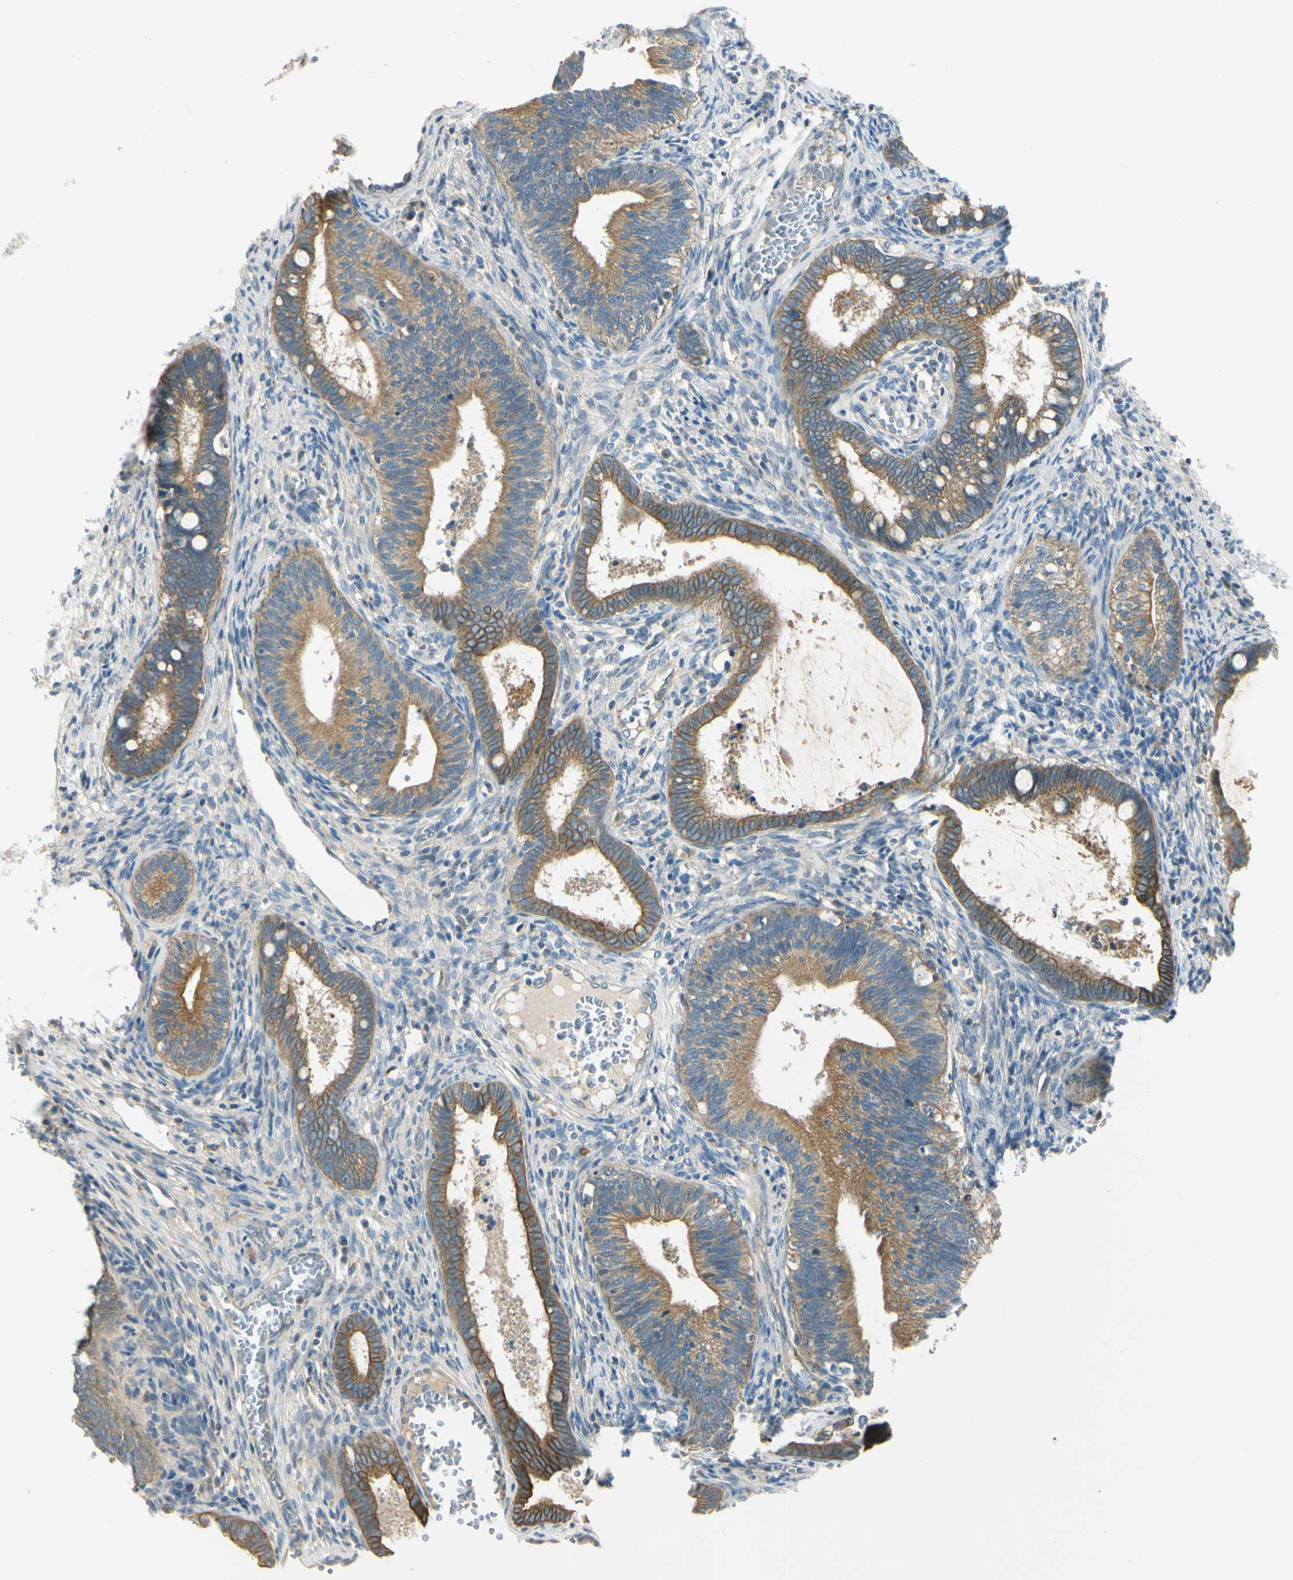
{"staining": {"intensity": "moderate", "quantity": ">75%", "location": "cytoplasmic/membranous"}, "tissue": "cervical cancer", "cell_type": "Tumor cells", "image_type": "cancer", "snomed": [{"axis": "morphology", "description": "Adenocarcinoma, NOS"}, {"axis": "topography", "description": "Cervix"}], "caption": "Cervical cancer stained with a brown dye demonstrates moderate cytoplasmic/membranous positive expression in approximately >75% of tumor cells.", "gene": "LAMA3", "patient": {"sex": "female", "age": 44}}